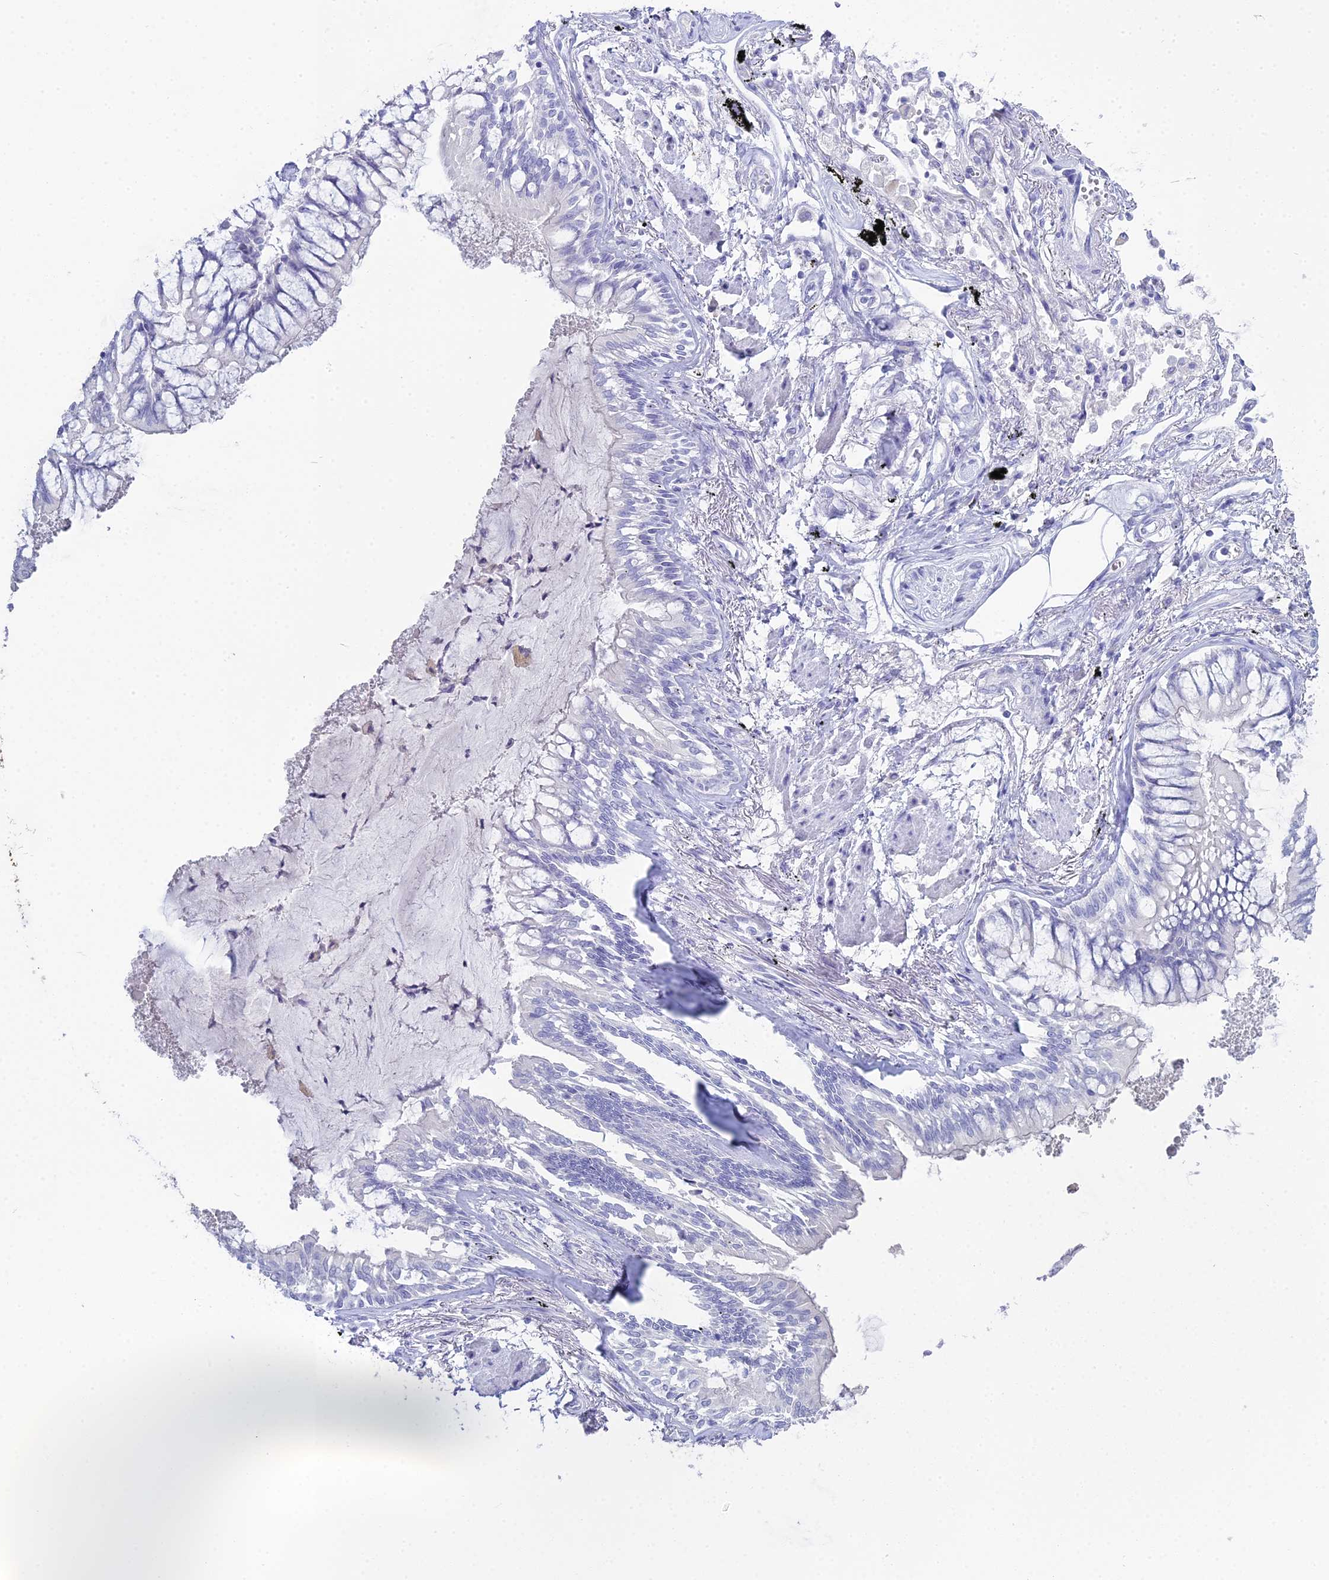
{"staining": {"intensity": "negative", "quantity": "none", "location": "none"}, "tissue": "lung cancer", "cell_type": "Tumor cells", "image_type": "cancer", "snomed": [{"axis": "morphology", "description": "Adenocarcinoma, NOS"}, {"axis": "topography", "description": "Lung"}], "caption": "Tumor cells show no significant protein positivity in lung cancer.", "gene": "S100A7", "patient": {"sex": "male", "age": 67}}